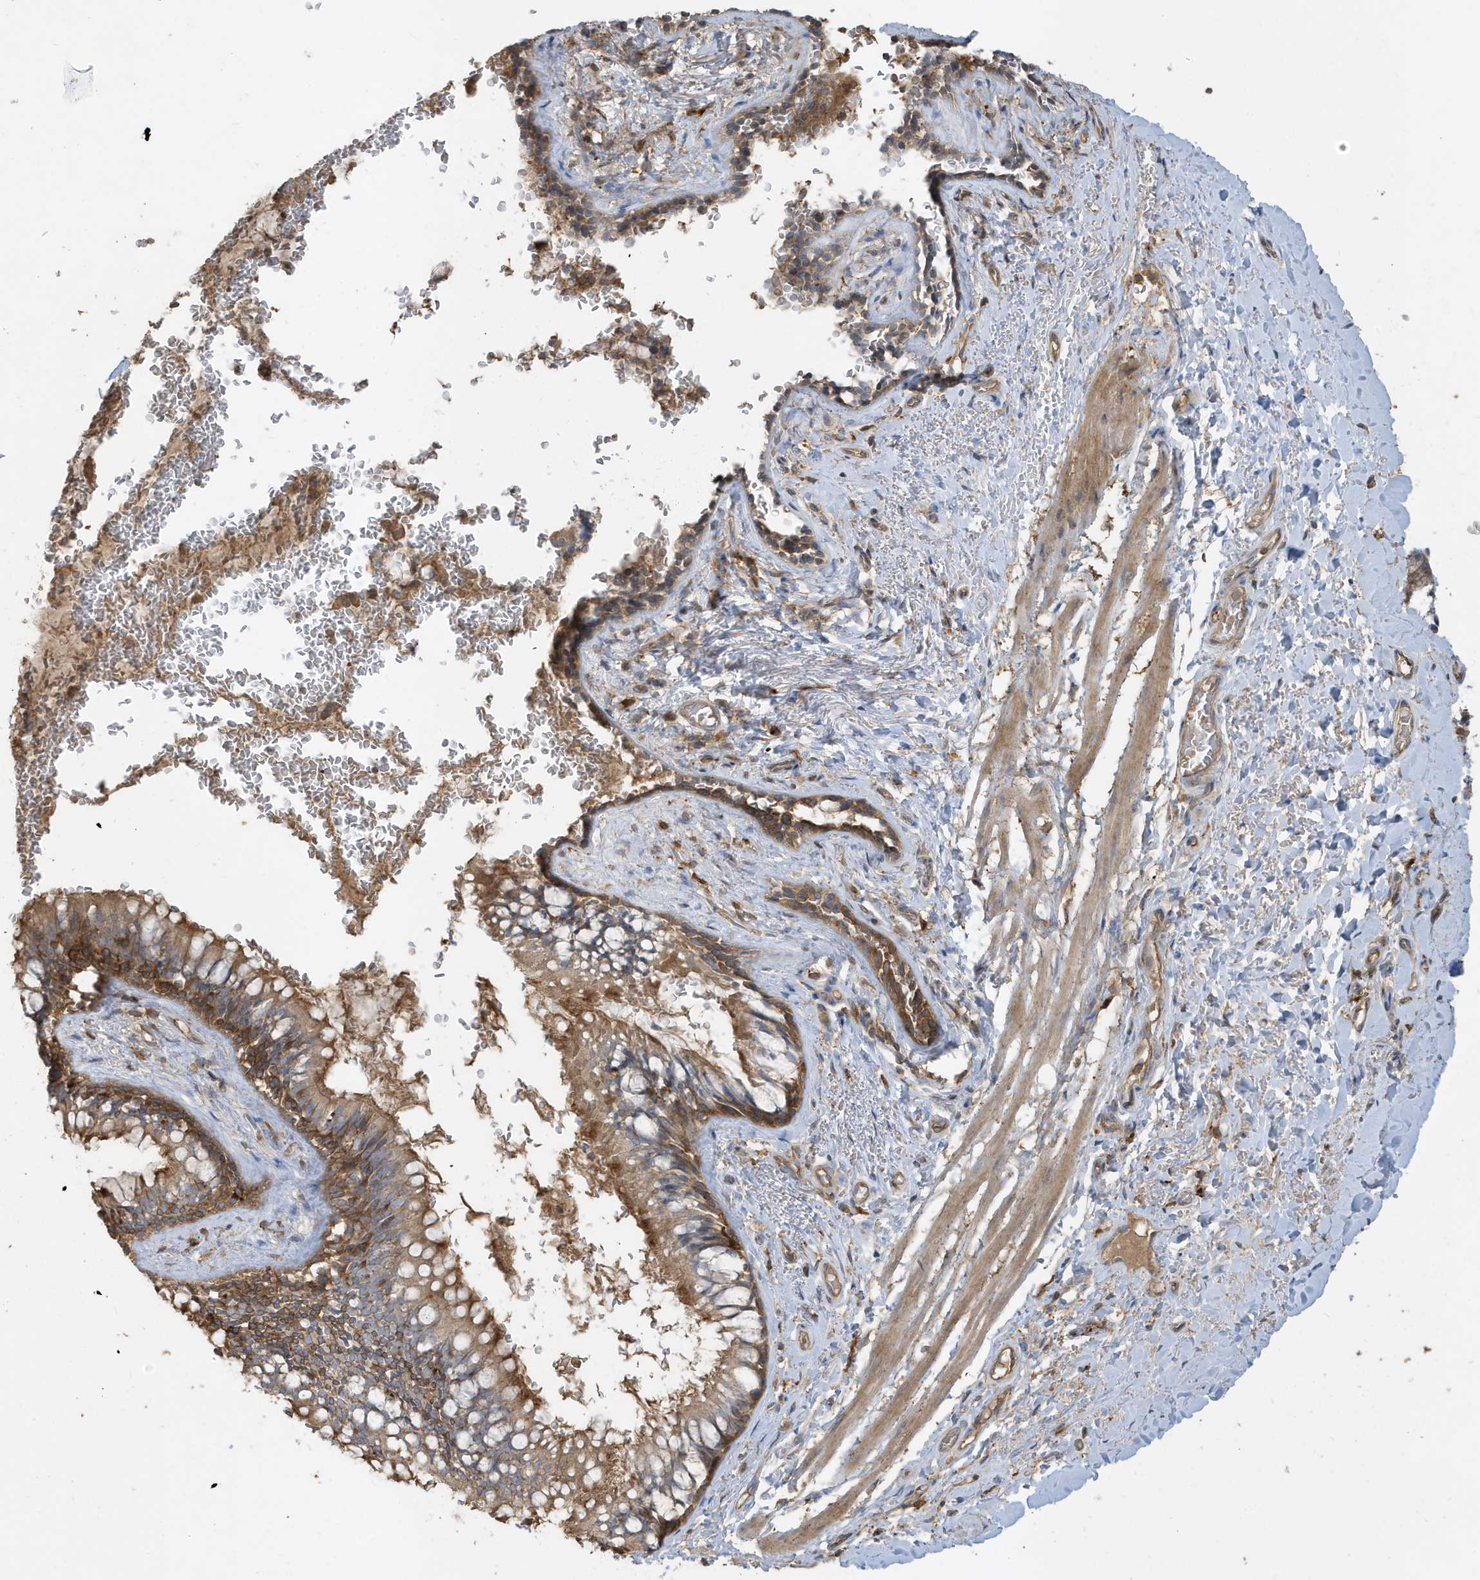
{"staining": {"intensity": "moderate", "quantity": "25%-75%", "location": "cytoplasmic/membranous"}, "tissue": "bronchus", "cell_type": "Respiratory epithelial cells", "image_type": "normal", "snomed": [{"axis": "morphology", "description": "Normal tissue, NOS"}, {"axis": "topography", "description": "Cartilage tissue"}, {"axis": "topography", "description": "Bronchus"}], "caption": "Moderate cytoplasmic/membranous protein expression is present in about 25%-75% of respiratory epithelial cells in bronchus. (DAB (3,3'-diaminobenzidine) = brown stain, brightfield microscopy at high magnification).", "gene": "ABTB1", "patient": {"sex": "female", "age": 36}}